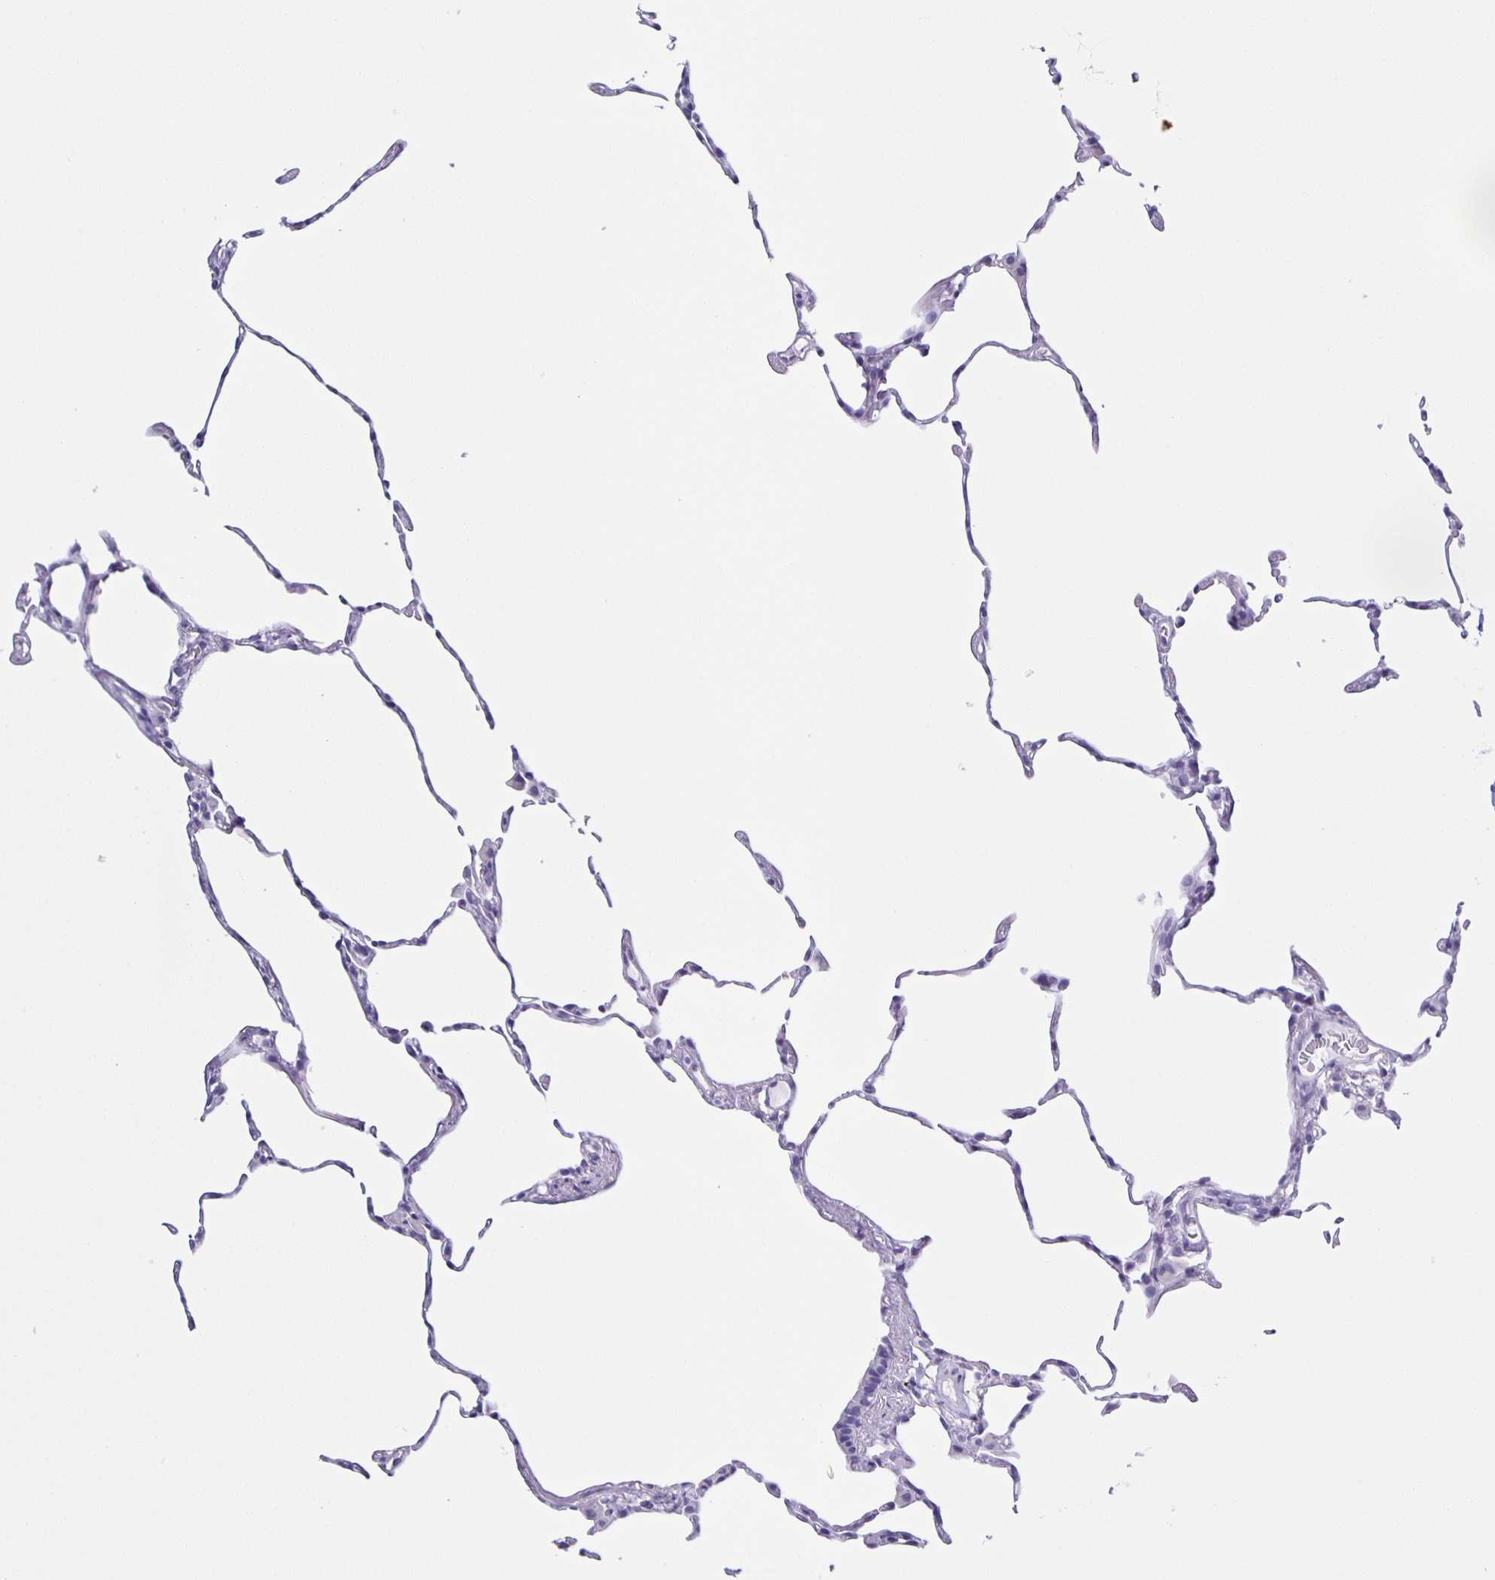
{"staining": {"intensity": "negative", "quantity": "none", "location": "none"}, "tissue": "lung", "cell_type": "Alveolar cells", "image_type": "normal", "snomed": [{"axis": "morphology", "description": "Normal tissue, NOS"}, {"axis": "topography", "description": "Lung"}], "caption": "The image exhibits no staining of alveolar cells in normal lung. (Immunohistochemistry, brightfield microscopy, high magnification).", "gene": "AQP6", "patient": {"sex": "female", "age": 57}}